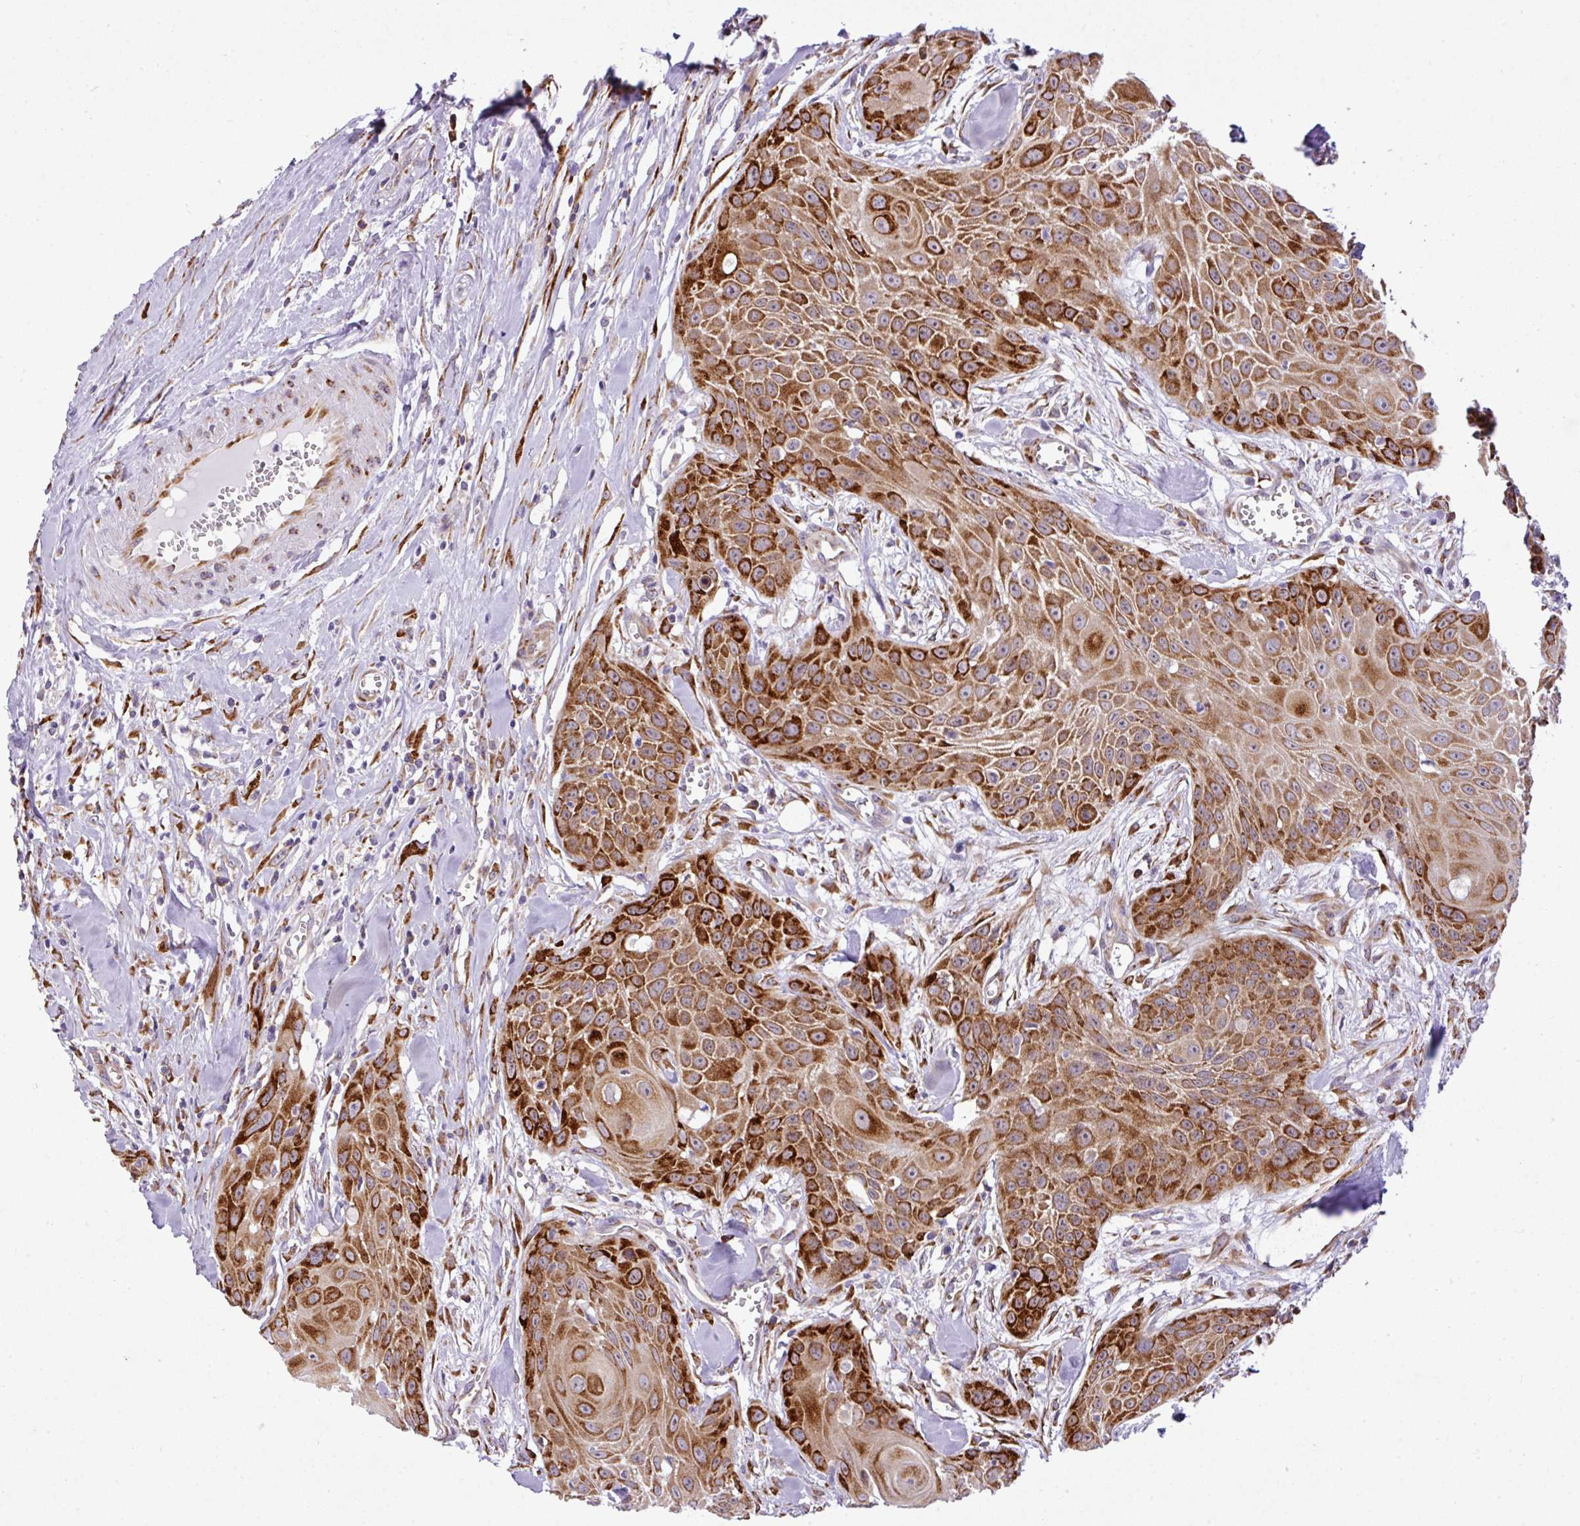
{"staining": {"intensity": "strong", "quantity": ">75%", "location": "cytoplasmic/membranous"}, "tissue": "head and neck cancer", "cell_type": "Tumor cells", "image_type": "cancer", "snomed": [{"axis": "morphology", "description": "Squamous cell carcinoma, NOS"}, {"axis": "topography", "description": "Lymph node"}, {"axis": "topography", "description": "Salivary gland"}, {"axis": "topography", "description": "Head-Neck"}], "caption": "A histopathology image of human head and neck squamous cell carcinoma stained for a protein displays strong cytoplasmic/membranous brown staining in tumor cells.", "gene": "CFAP97", "patient": {"sex": "female", "age": 74}}